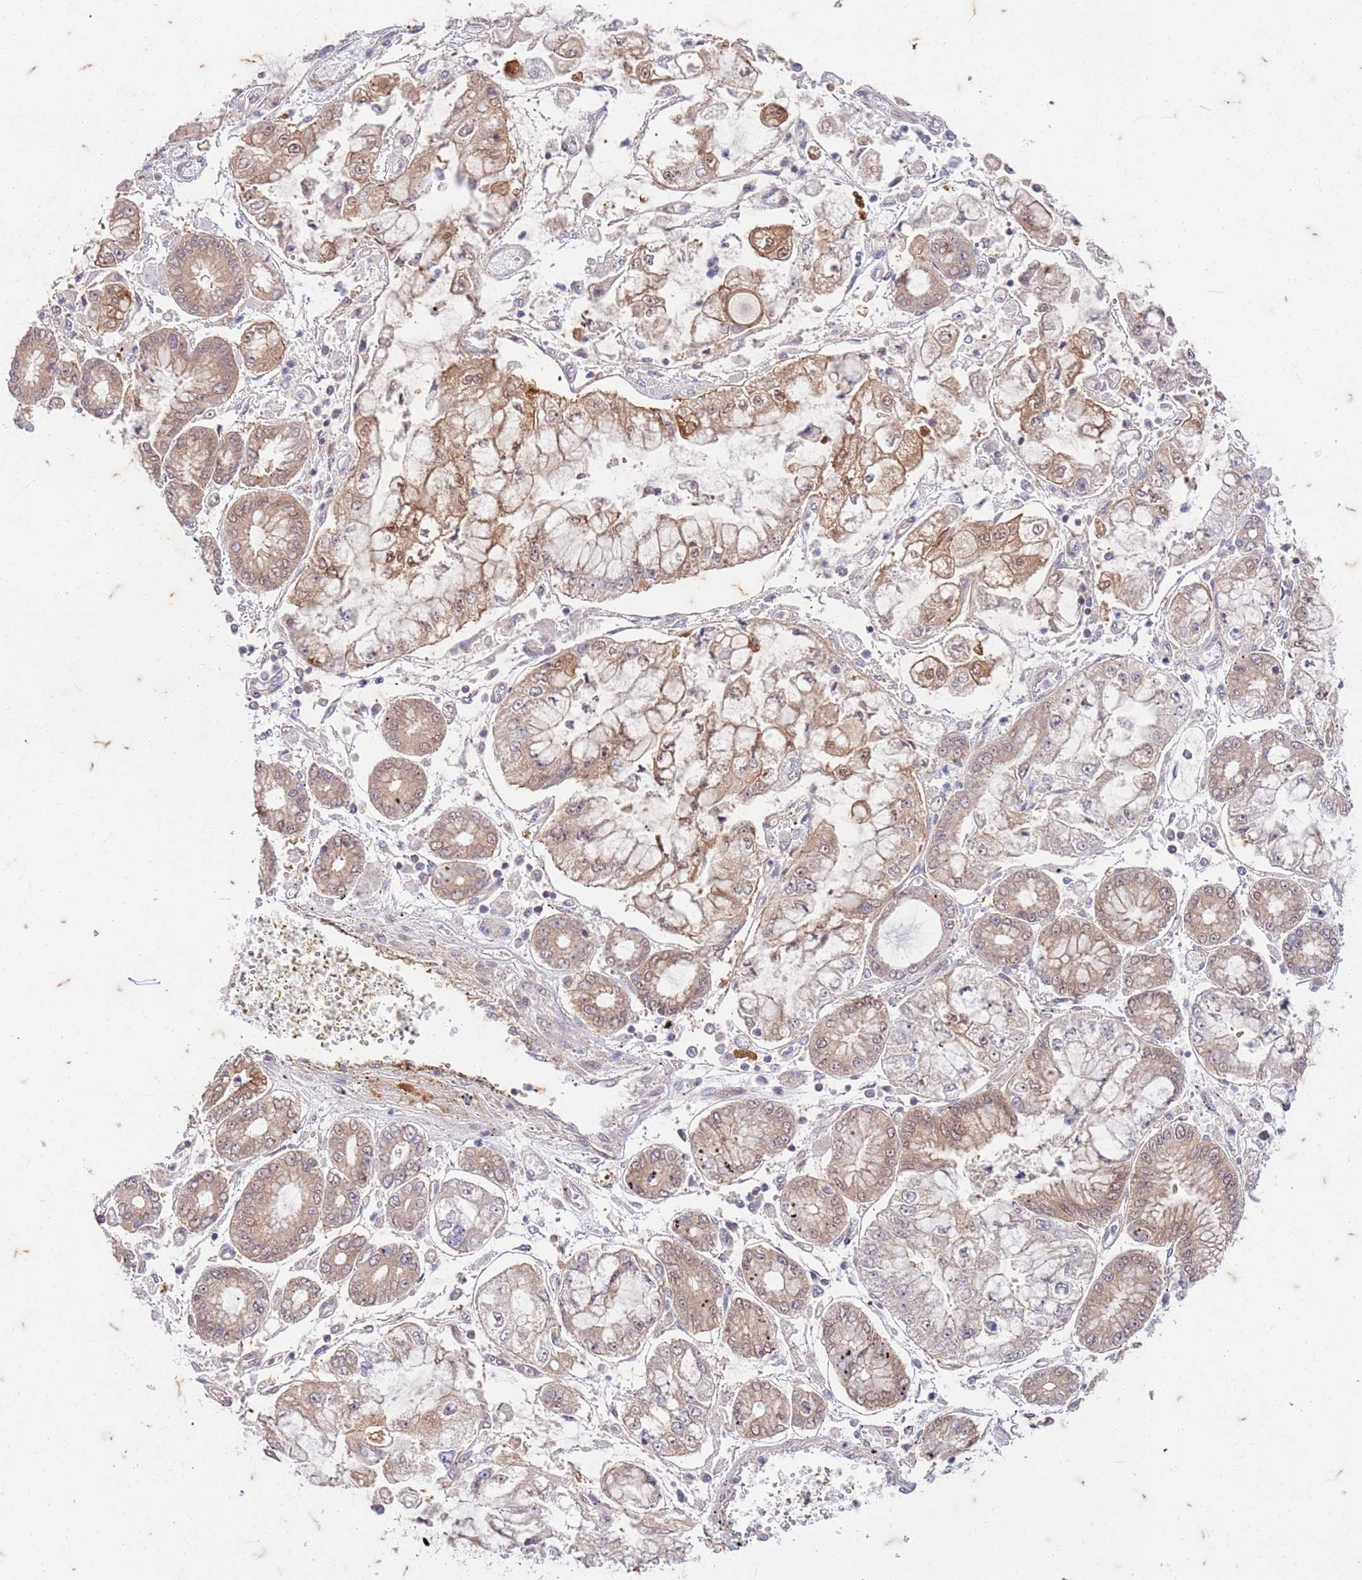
{"staining": {"intensity": "weak", "quantity": "25%-75%", "location": "cytoplasmic/membranous"}, "tissue": "stomach cancer", "cell_type": "Tumor cells", "image_type": "cancer", "snomed": [{"axis": "morphology", "description": "Adenocarcinoma, NOS"}, {"axis": "topography", "description": "Stomach"}], "caption": "Weak cytoplasmic/membranous staining is present in approximately 25%-75% of tumor cells in stomach cancer.", "gene": "RAPGEF3", "patient": {"sex": "male", "age": 76}}